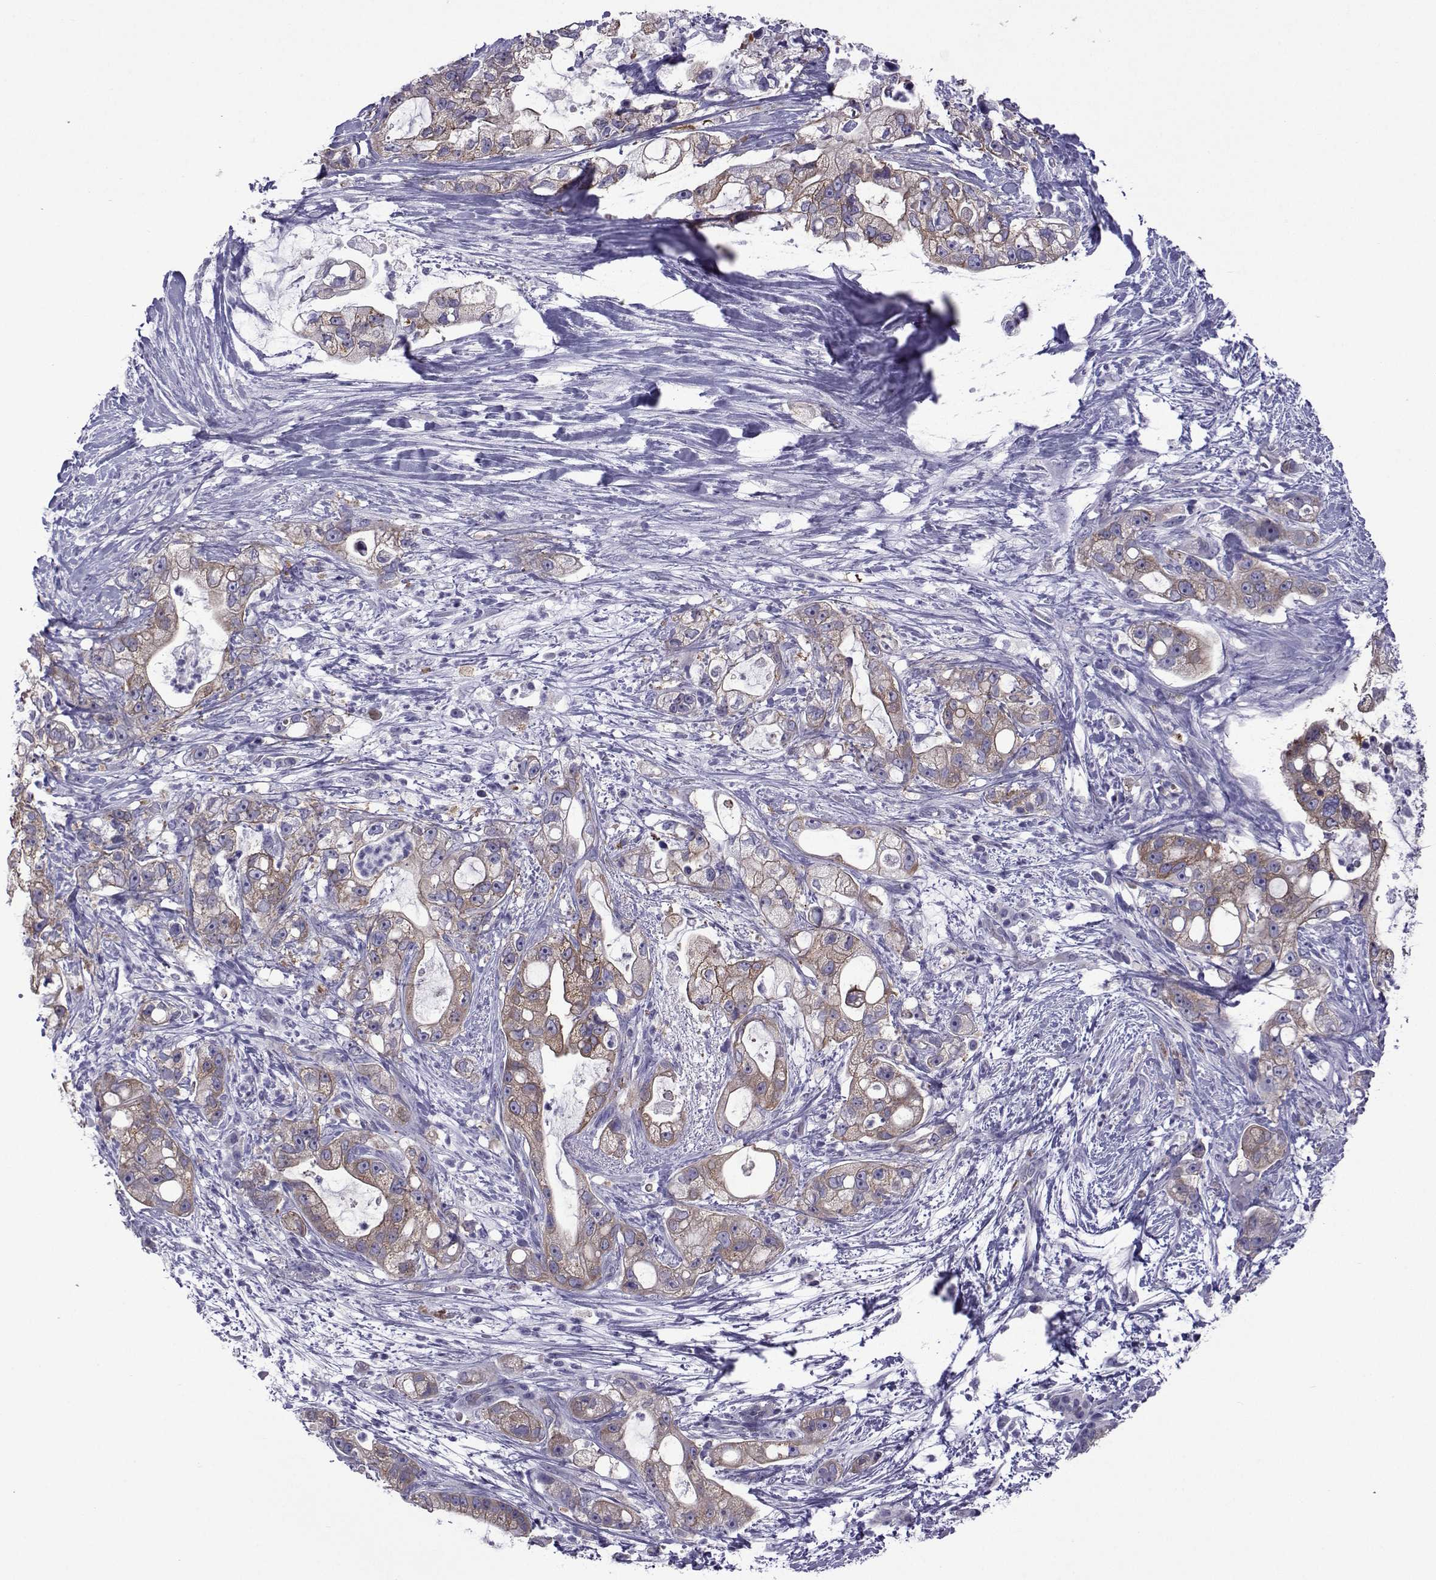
{"staining": {"intensity": "moderate", "quantity": "25%-75%", "location": "cytoplasmic/membranous"}, "tissue": "pancreatic cancer", "cell_type": "Tumor cells", "image_type": "cancer", "snomed": [{"axis": "morphology", "description": "Adenocarcinoma, NOS"}, {"axis": "topography", "description": "Pancreas"}], "caption": "Immunohistochemistry image of human adenocarcinoma (pancreatic) stained for a protein (brown), which demonstrates medium levels of moderate cytoplasmic/membranous expression in approximately 25%-75% of tumor cells.", "gene": "COL22A1", "patient": {"sex": "female", "age": 69}}